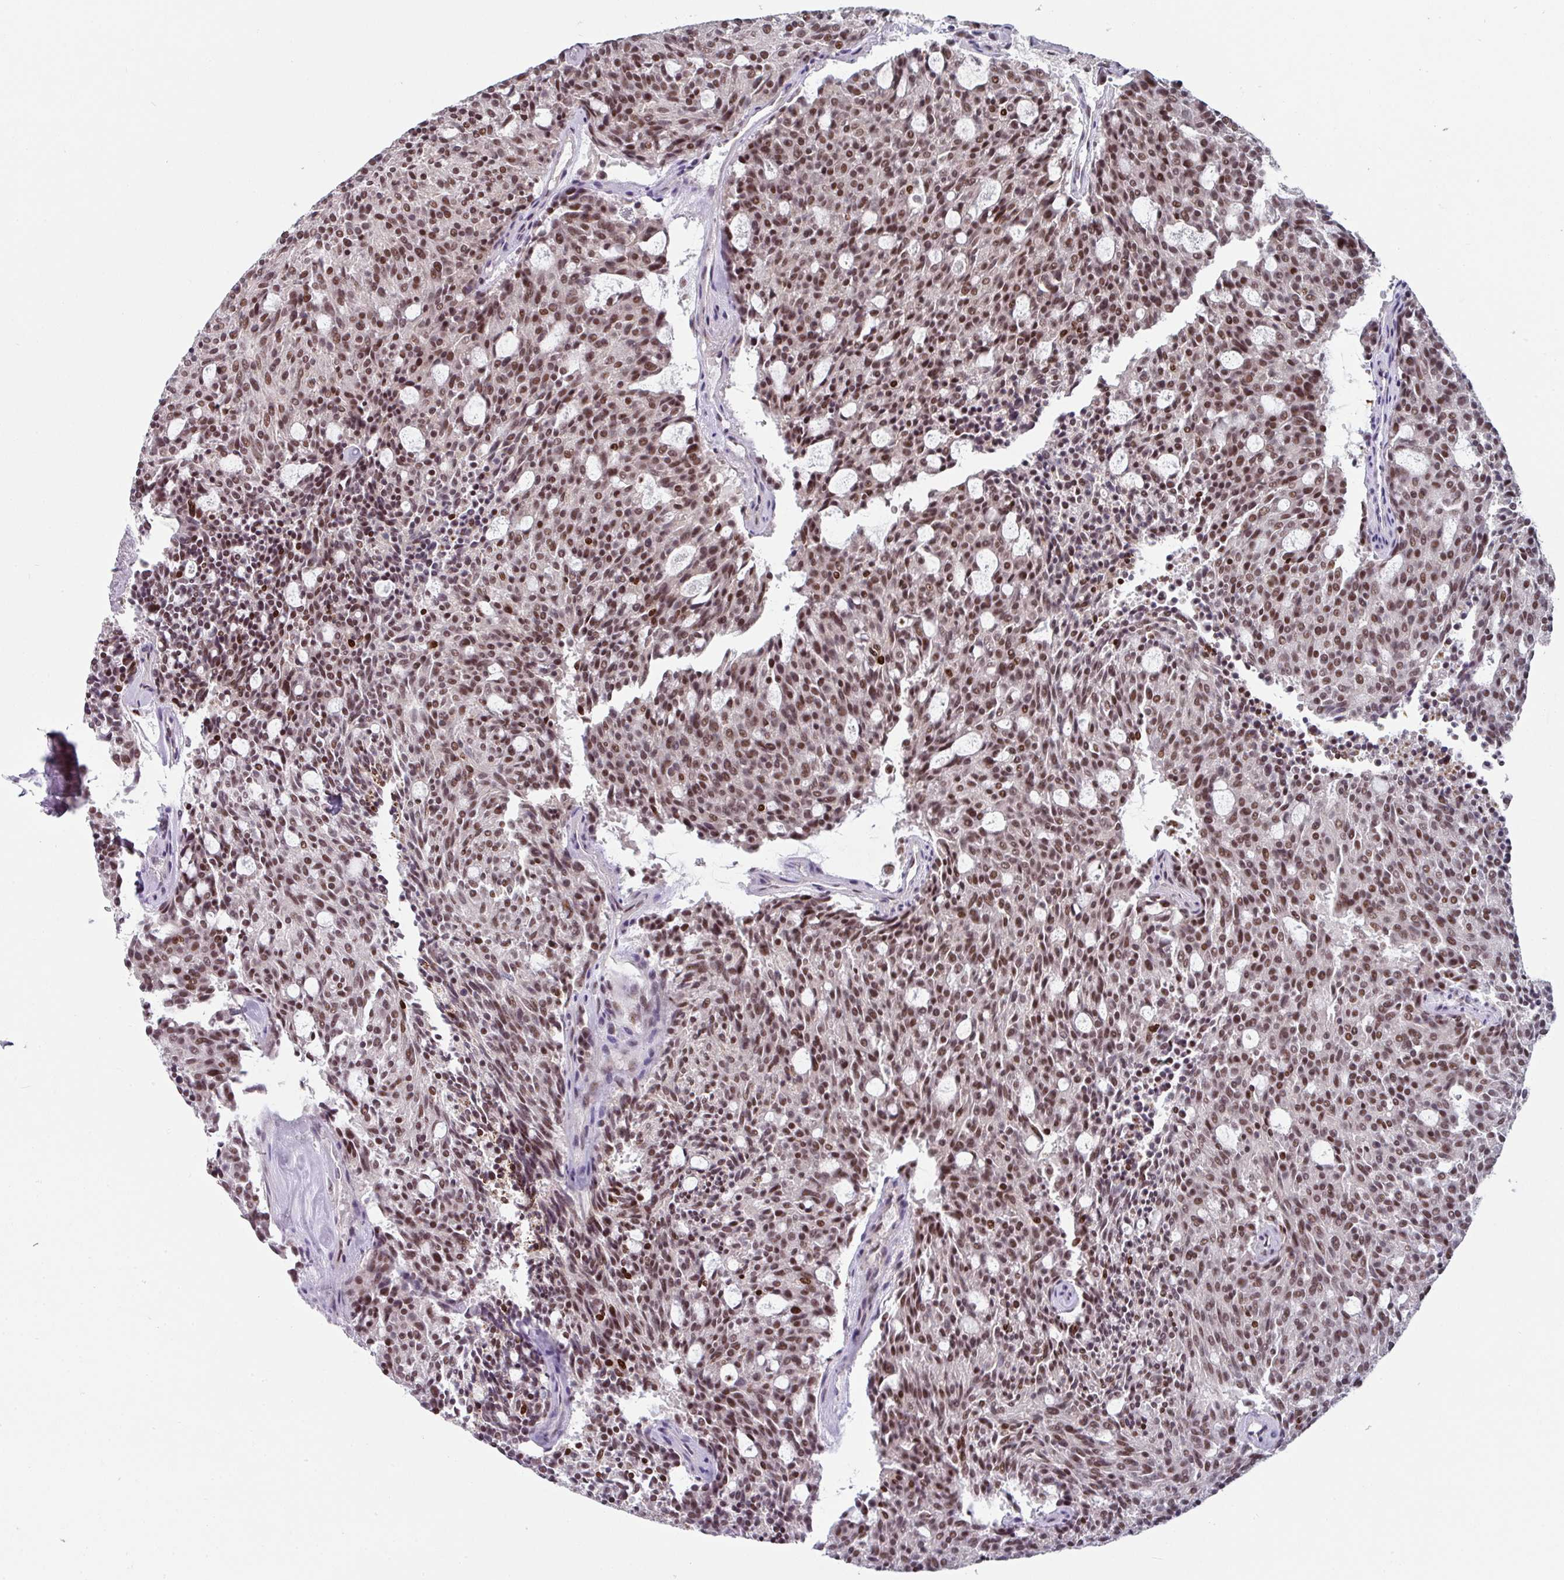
{"staining": {"intensity": "moderate", "quantity": ">75%", "location": "nuclear"}, "tissue": "carcinoid", "cell_type": "Tumor cells", "image_type": "cancer", "snomed": [{"axis": "morphology", "description": "Carcinoid, malignant, NOS"}, {"axis": "topography", "description": "Pancreas"}], "caption": "High-magnification brightfield microscopy of carcinoid stained with DAB (brown) and counterstained with hematoxylin (blue). tumor cells exhibit moderate nuclear positivity is seen in approximately>75% of cells. The protein of interest is shown in brown color, while the nuclei are stained blue.", "gene": "RAD50", "patient": {"sex": "female", "age": 54}}